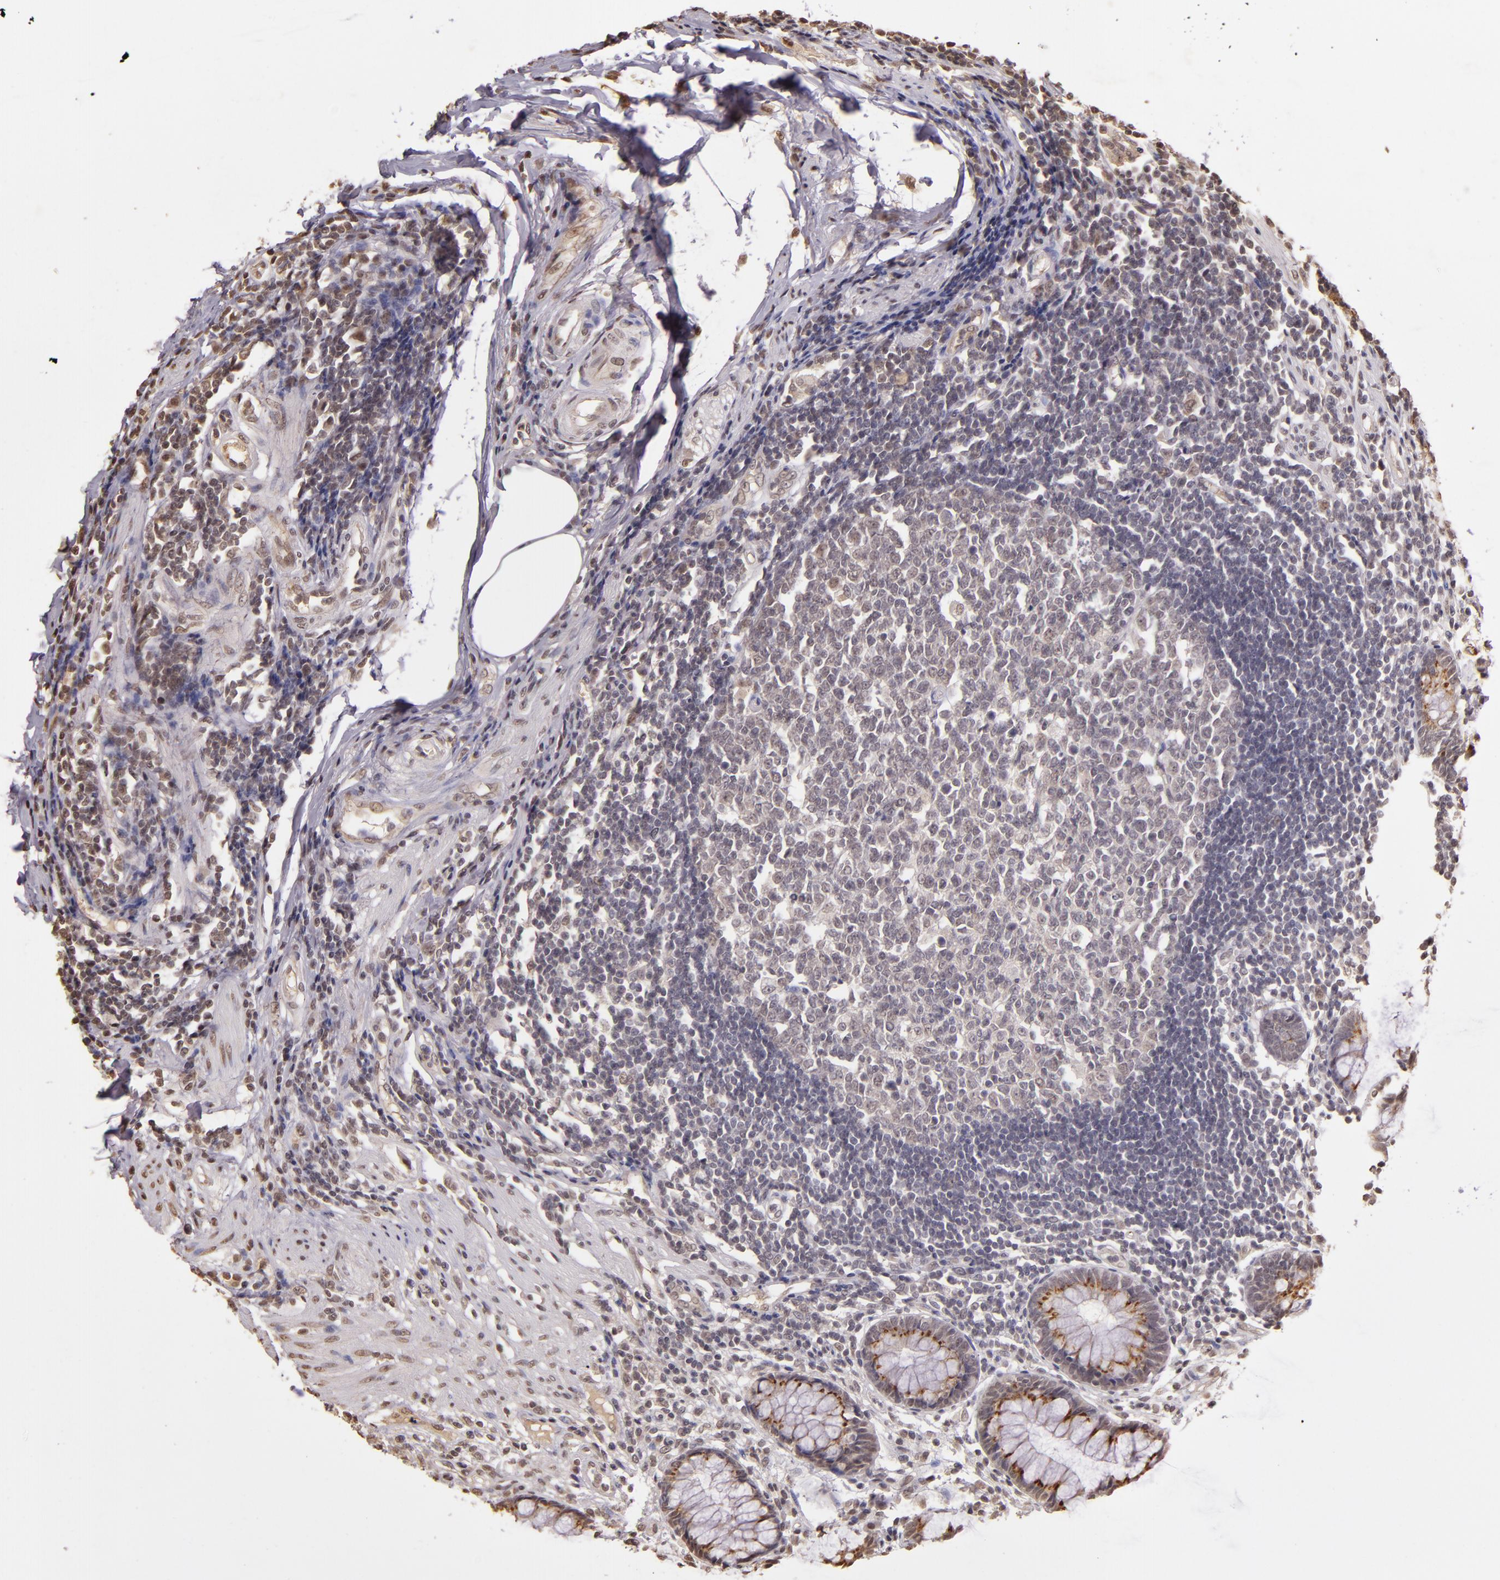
{"staining": {"intensity": "moderate", "quantity": "25%-75%", "location": "cytoplasmic/membranous,nuclear"}, "tissue": "rectum", "cell_type": "Glandular cells", "image_type": "normal", "snomed": [{"axis": "morphology", "description": "Normal tissue, NOS"}, {"axis": "topography", "description": "Rectum"}], "caption": "A high-resolution image shows immunohistochemistry staining of unremarkable rectum, which reveals moderate cytoplasmic/membranous,nuclear staining in approximately 25%-75% of glandular cells.", "gene": "CUL1", "patient": {"sex": "female", "age": 66}}